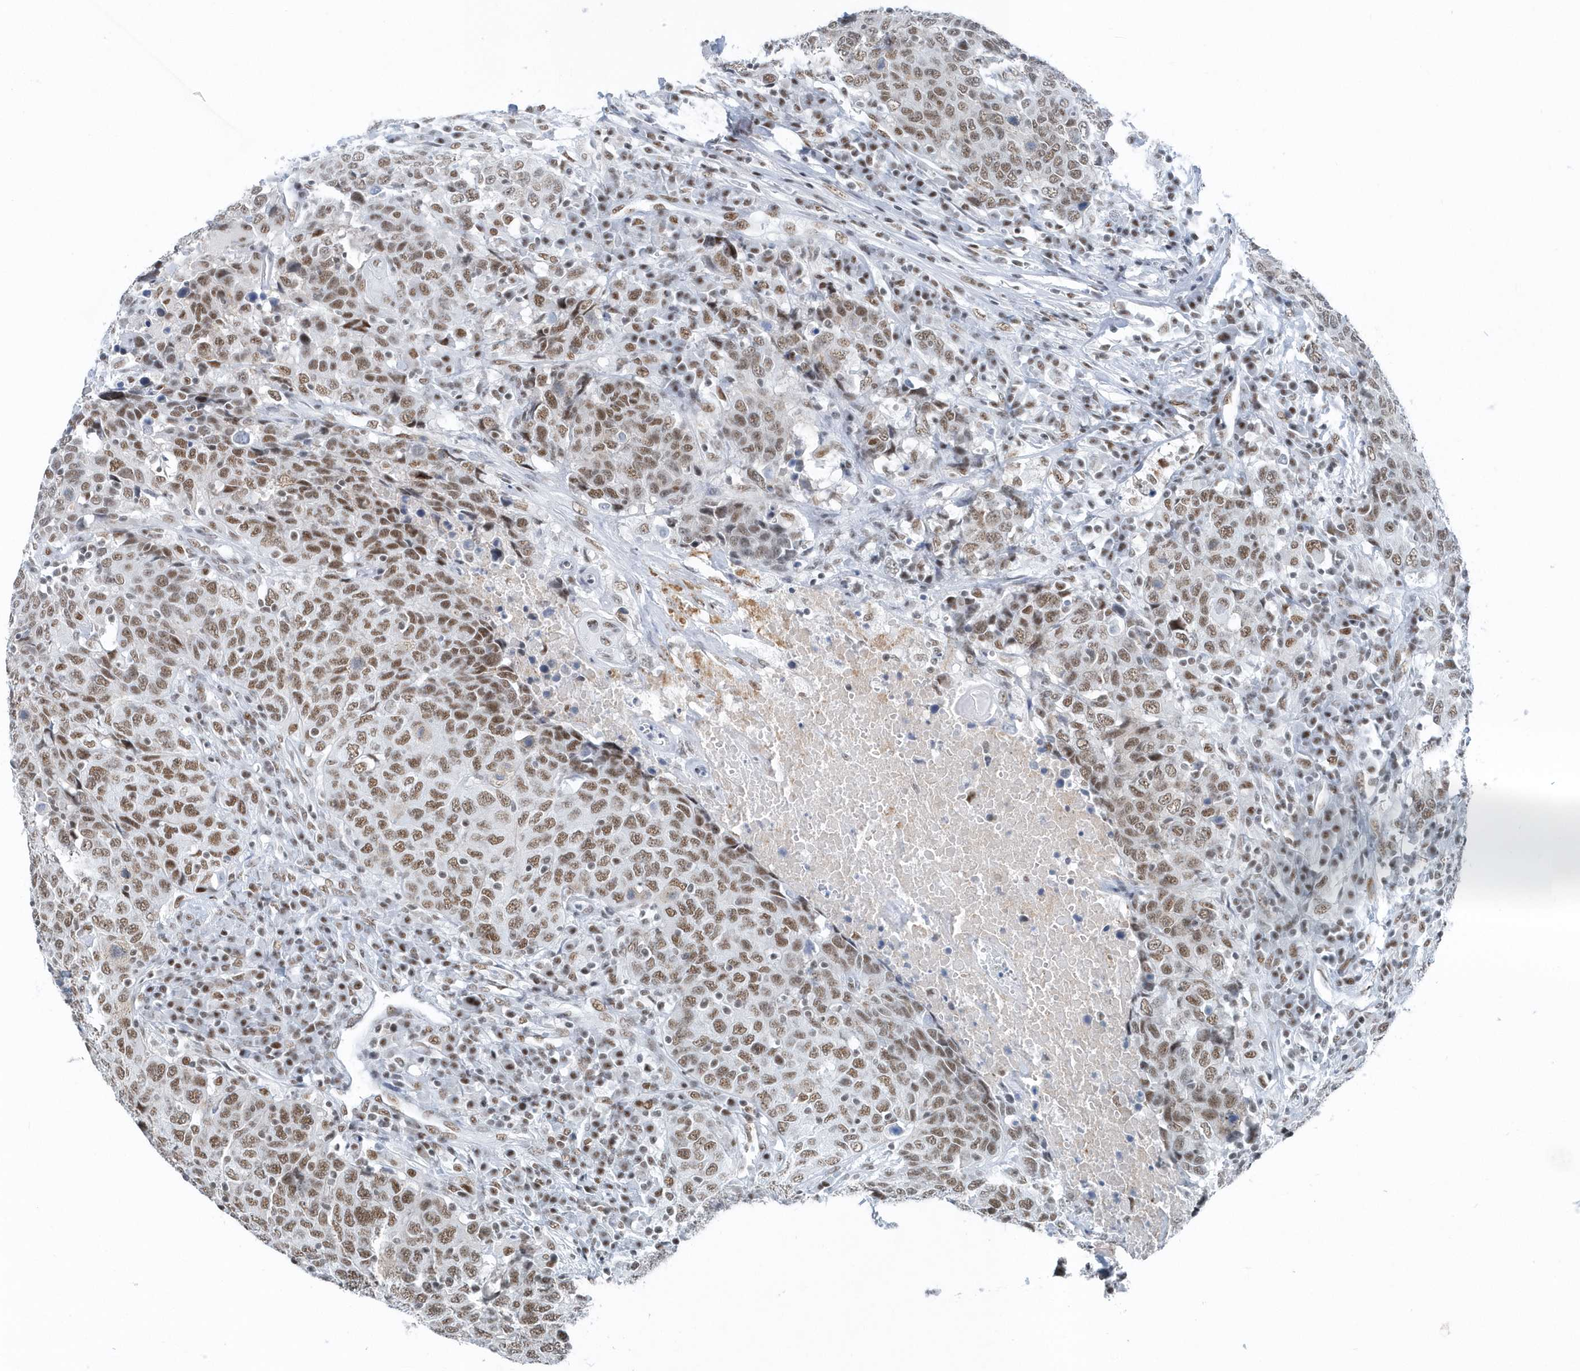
{"staining": {"intensity": "moderate", "quantity": ">75%", "location": "nuclear"}, "tissue": "head and neck cancer", "cell_type": "Tumor cells", "image_type": "cancer", "snomed": [{"axis": "morphology", "description": "Squamous cell carcinoma, NOS"}, {"axis": "topography", "description": "Head-Neck"}], "caption": "Head and neck cancer (squamous cell carcinoma) stained with a brown dye displays moderate nuclear positive staining in about >75% of tumor cells.", "gene": "FIP1L1", "patient": {"sex": "male", "age": 66}}